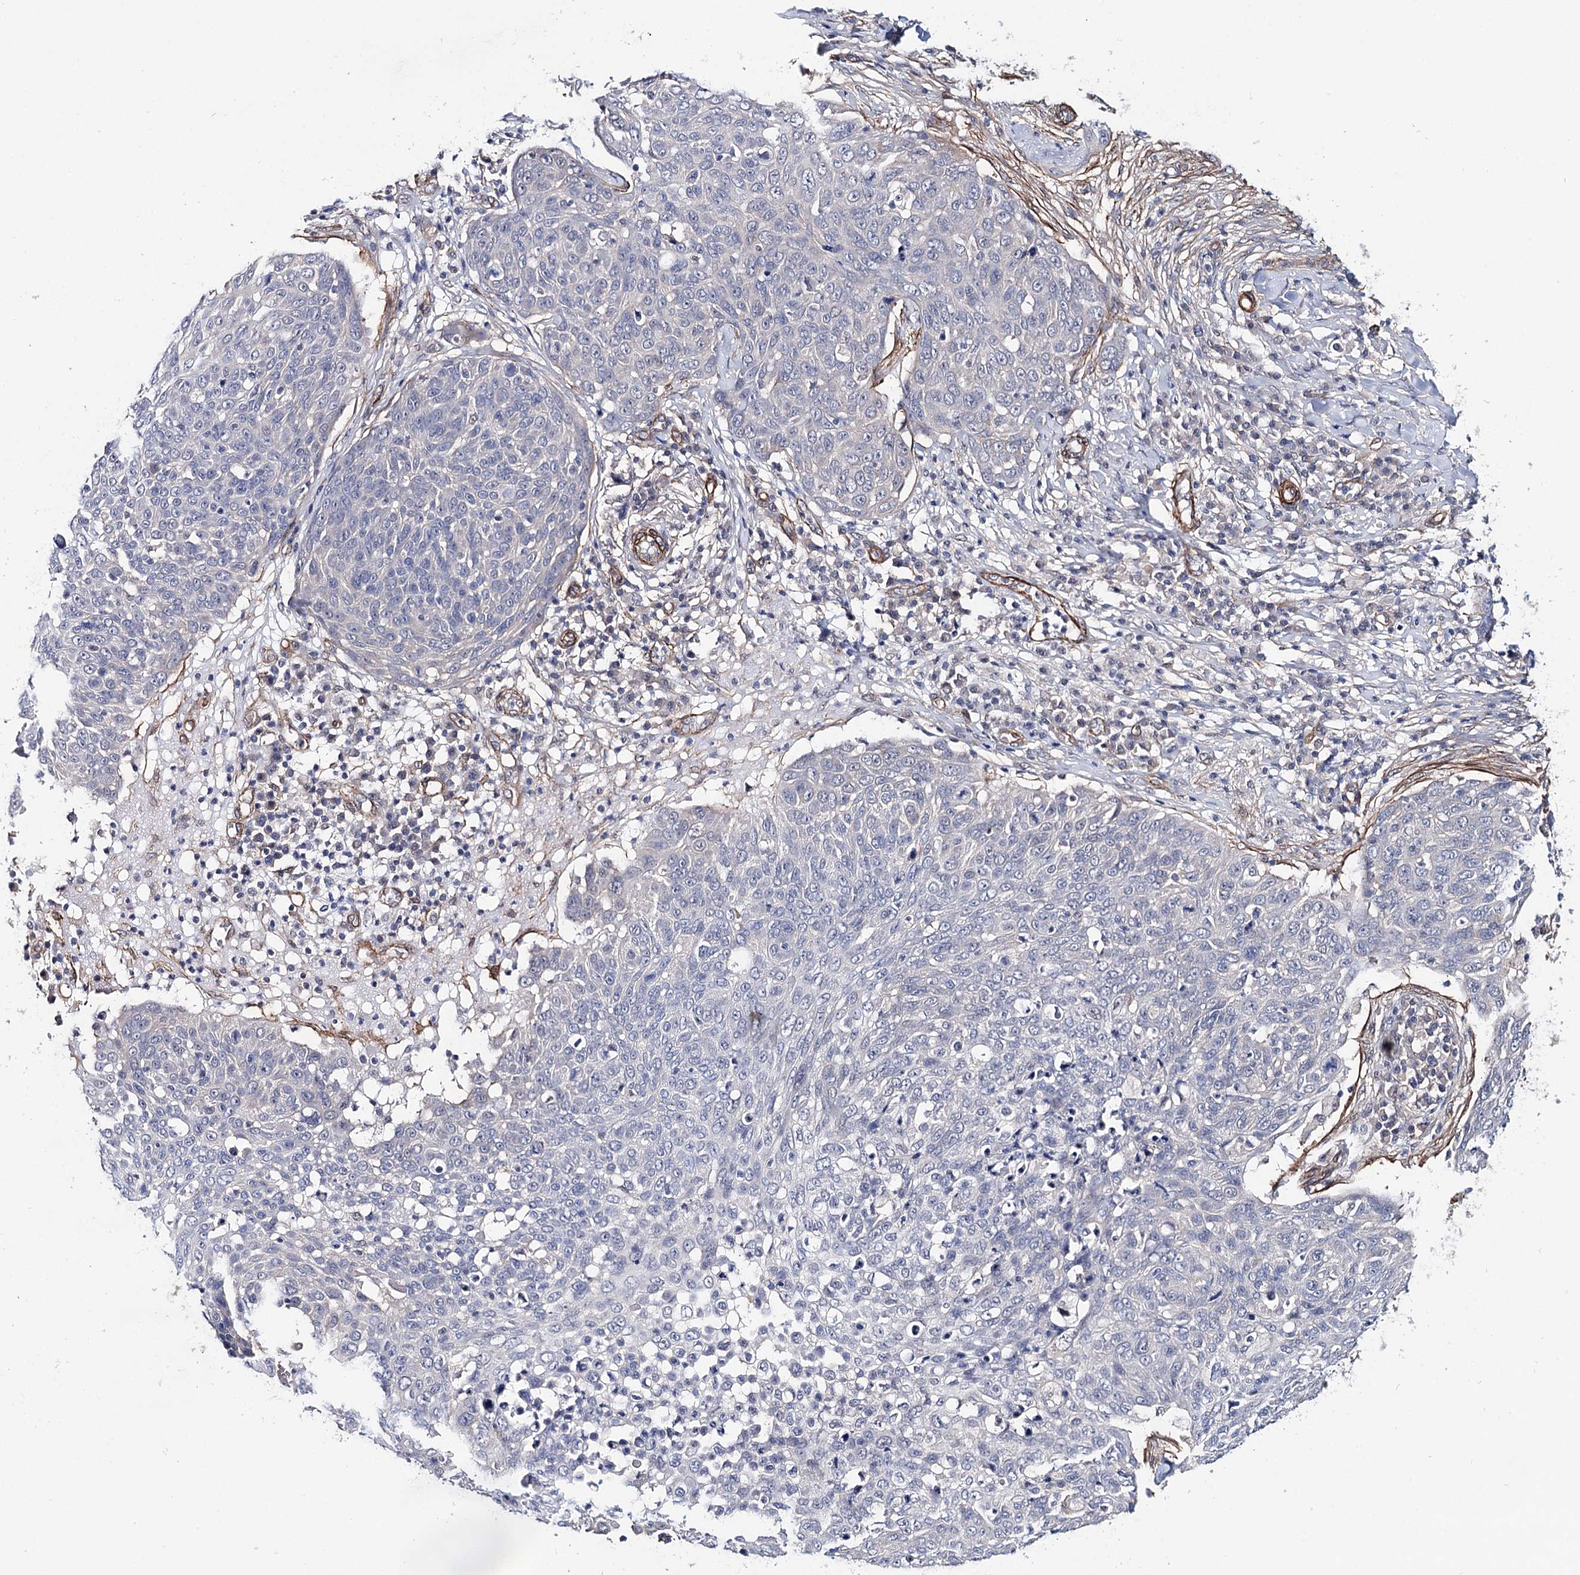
{"staining": {"intensity": "negative", "quantity": "none", "location": "none"}, "tissue": "skin cancer", "cell_type": "Tumor cells", "image_type": "cancer", "snomed": [{"axis": "morphology", "description": "Squamous cell carcinoma in situ, NOS"}, {"axis": "morphology", "description": "Squamous cell carcinoma, NOS"}, {"axis": "topography", "description": "Skin"}], "caption": "A high-resolution histopathology image shows immunohistochemistry (IHC) staining of squamous cell carcinoma in situ (skin), which demonstrates no significant expression in tumor cells.", "gene": "PPP2R5B", "patient": {"sex": "male", "age": 93}}